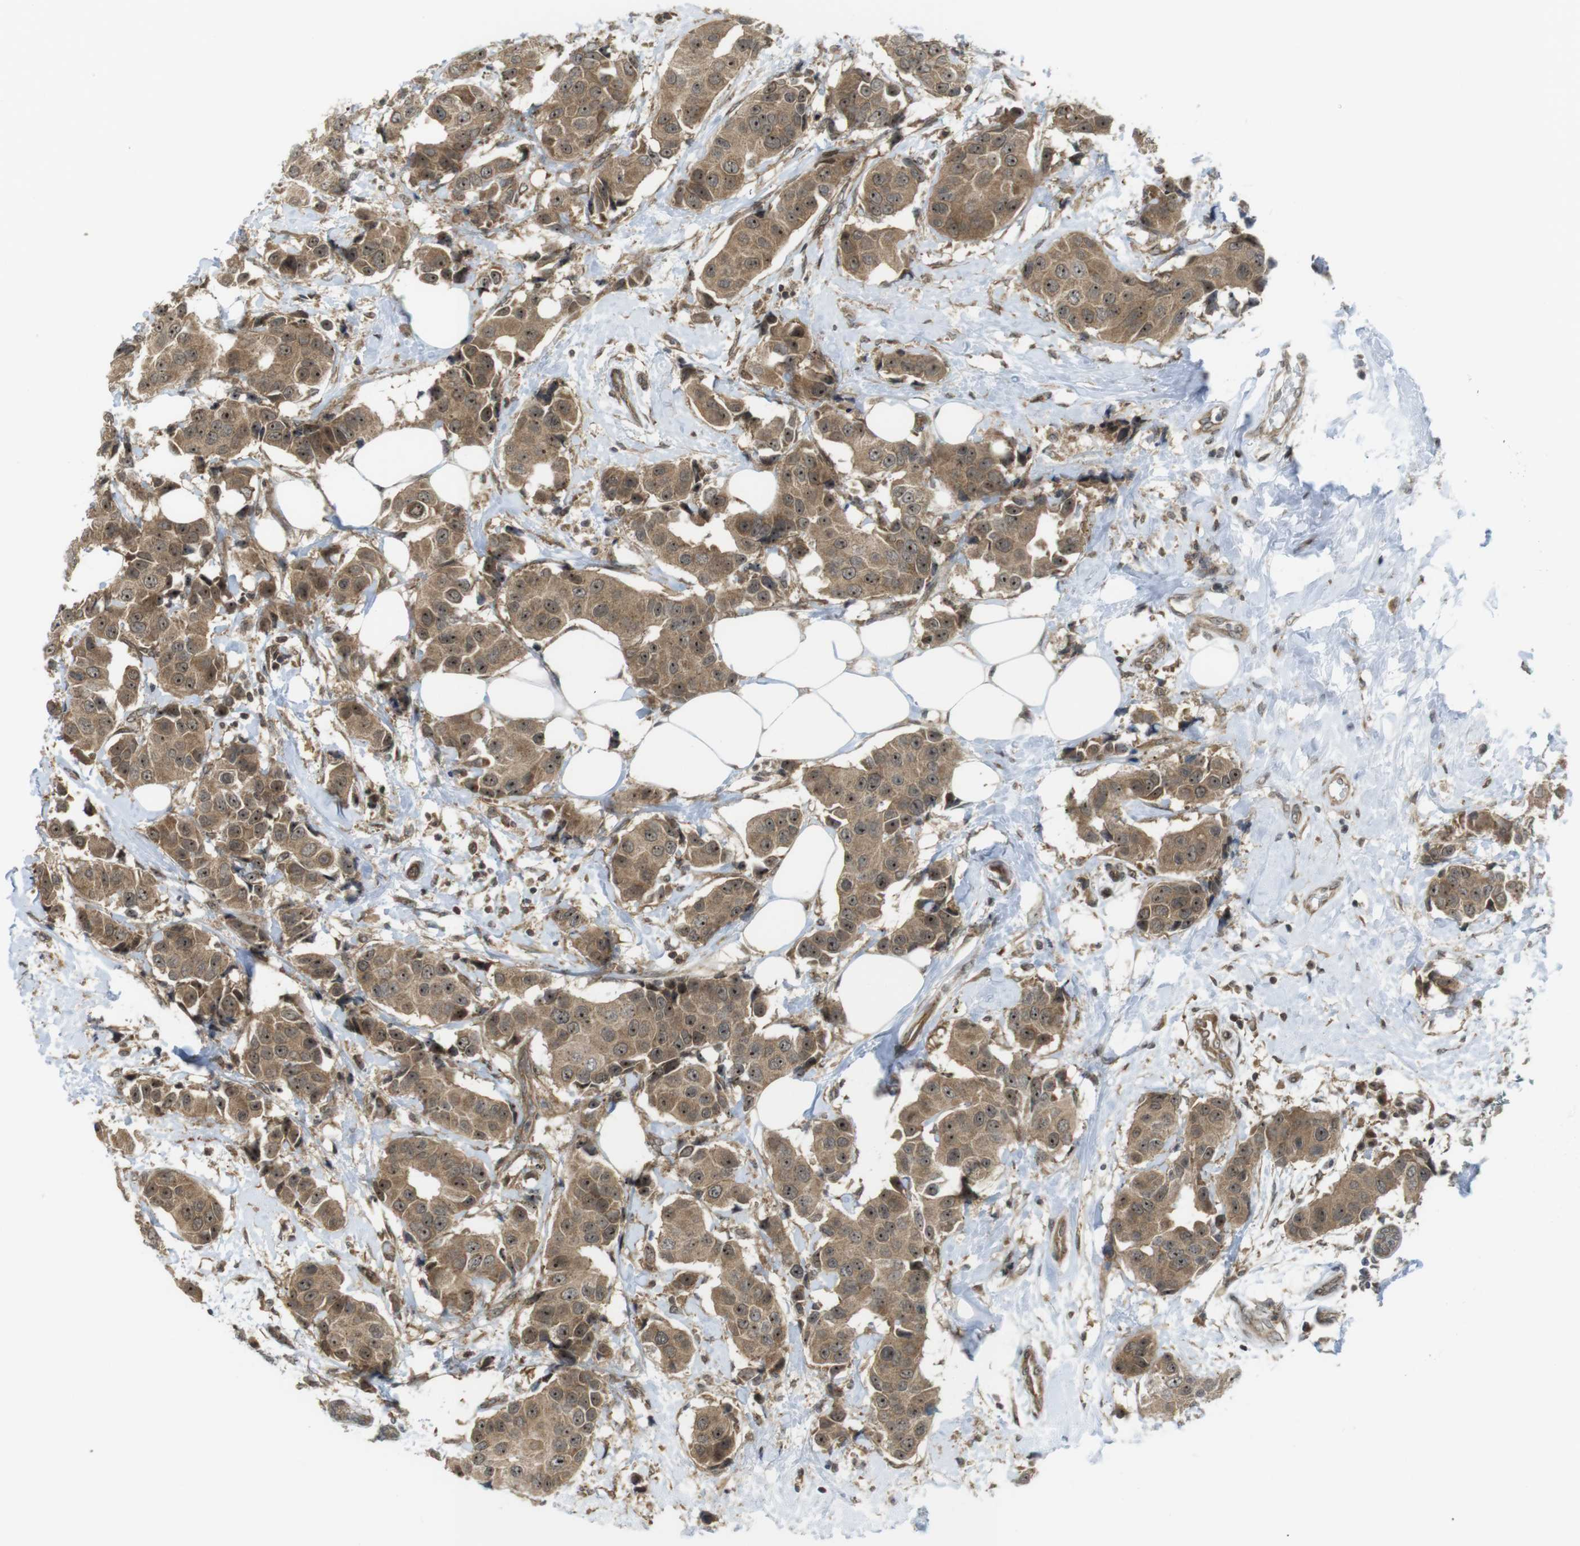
{"staining": {"intensity": "moderate", "quantity": ">75%", "location": "cytoplasmic/membranous,nuclear"}, "tissue": "breast cancer", "cell_type": "Tumor cells", "image_type": "cancer", "snomed": [{"axis": "morphology", "description": "Normal tissue, NOS"}, {"axis": "morphology", "description": "Duct carcinoma"}, {"axis": "topography", "description": "Breast"}], "caption": "Immunohistochemistry (IHC) micrograph of infiltrating ductal carcinoma (breast) stained for a protein (brown), which displays medium levels of moderate cytoplasmic/membranous and nuclear staining in approximately >75% of tumor cells.", "gene": "CC2D1A", "patient": {"sex": "female", "age": 39}}